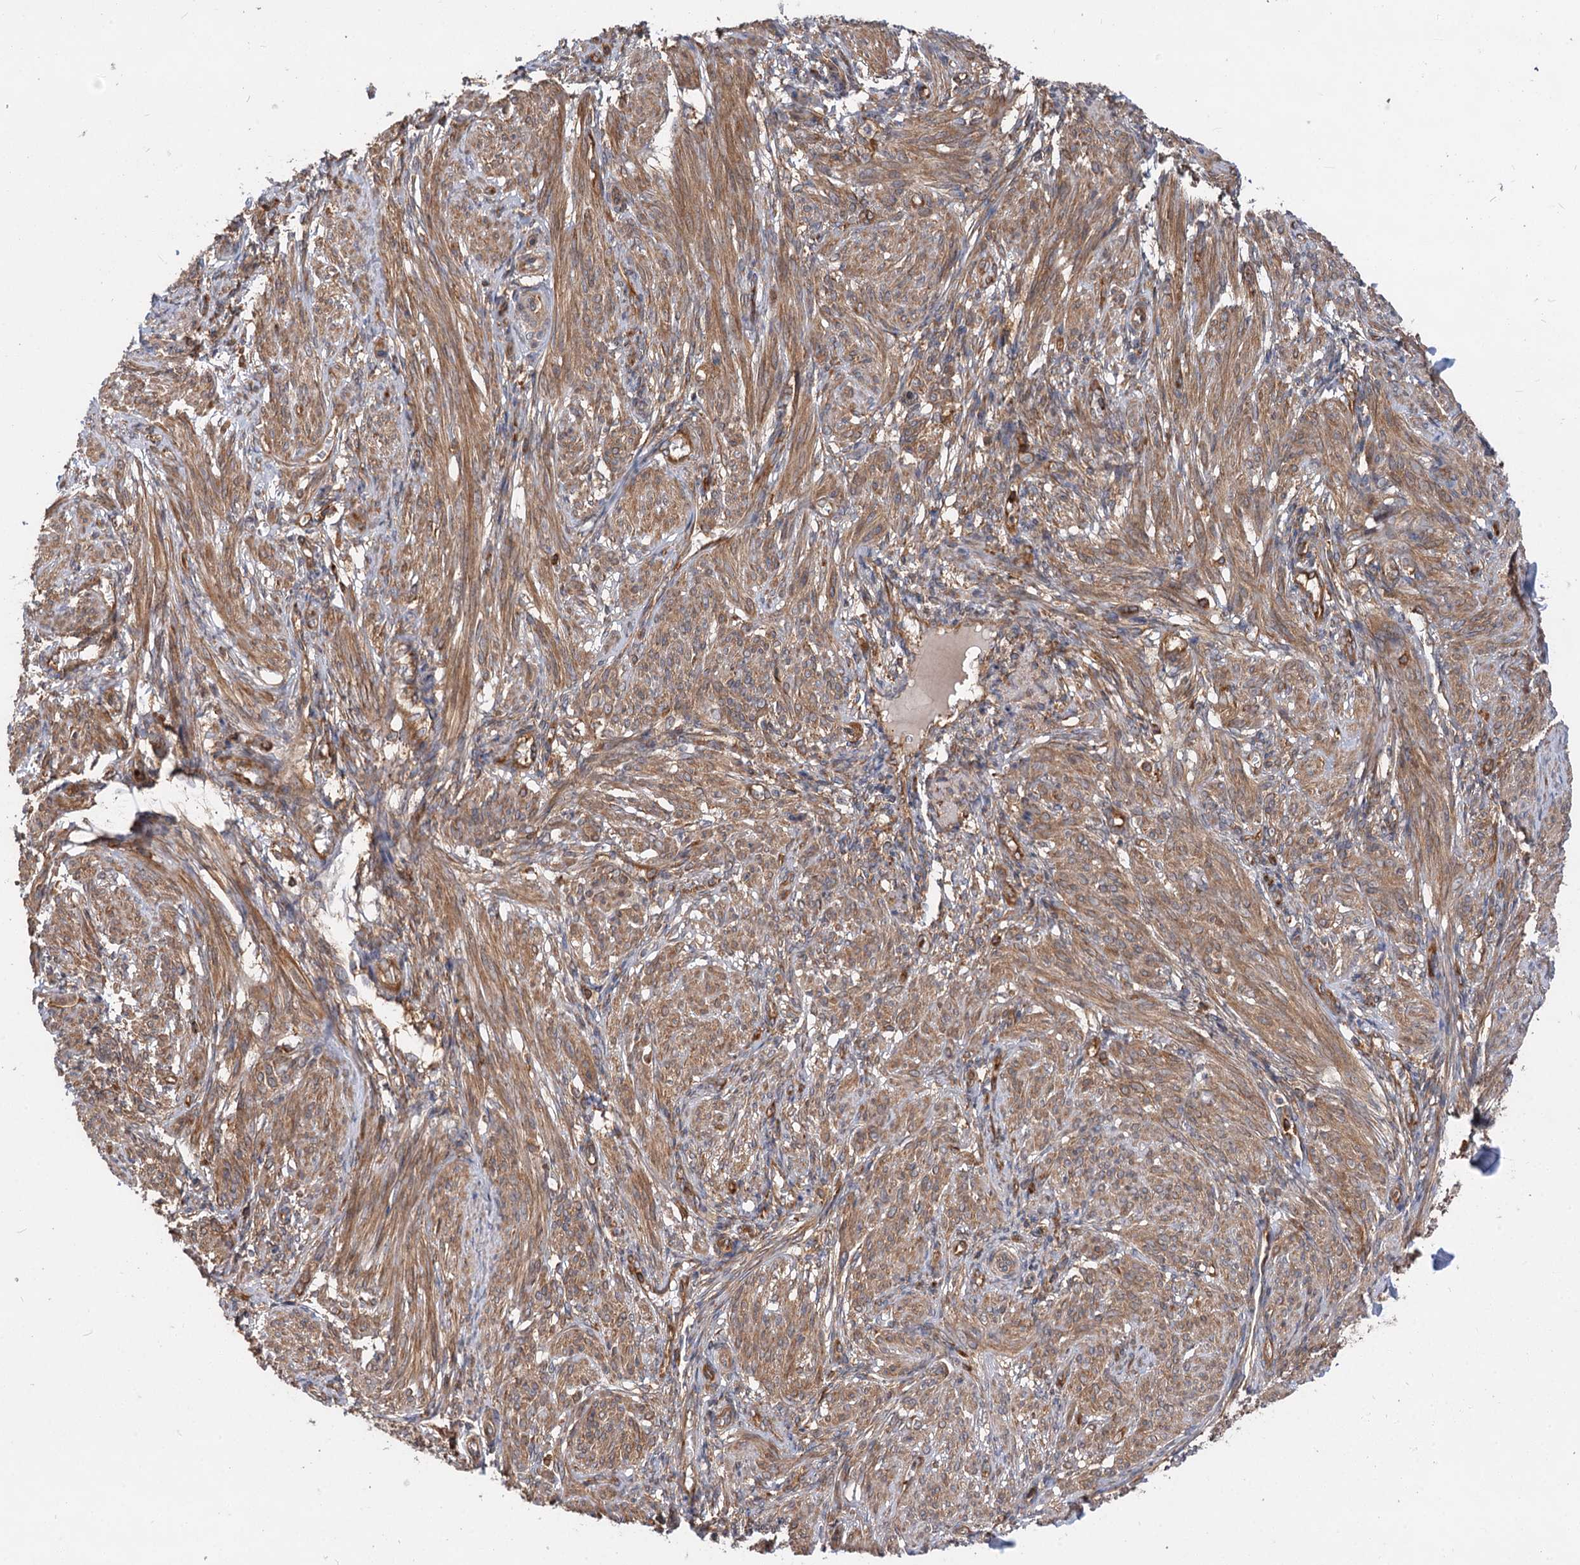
{"staining": {"intensity": "moderate", "quantity": ">75%", "location": "cytoplasmic/membranous"}, "tissue": "smooth muscle", "cell_type": "Smooth muscle cells", "image_type": "normal", "snomed": [{"axis": "morphology", "description": "Normal tissue, NOS"}, {"axis": "topography", "description": "Smooth muscle"}], "caption": "The immunohistochemical stain highlights moderate cytoplasmic/membranous expression in smooth muscle cells of benign smooth muscle. (IHC, brightfield microscopy, high magnification).", "gene": "PACS1", "patient": {"sex": "female", "age": 39}}